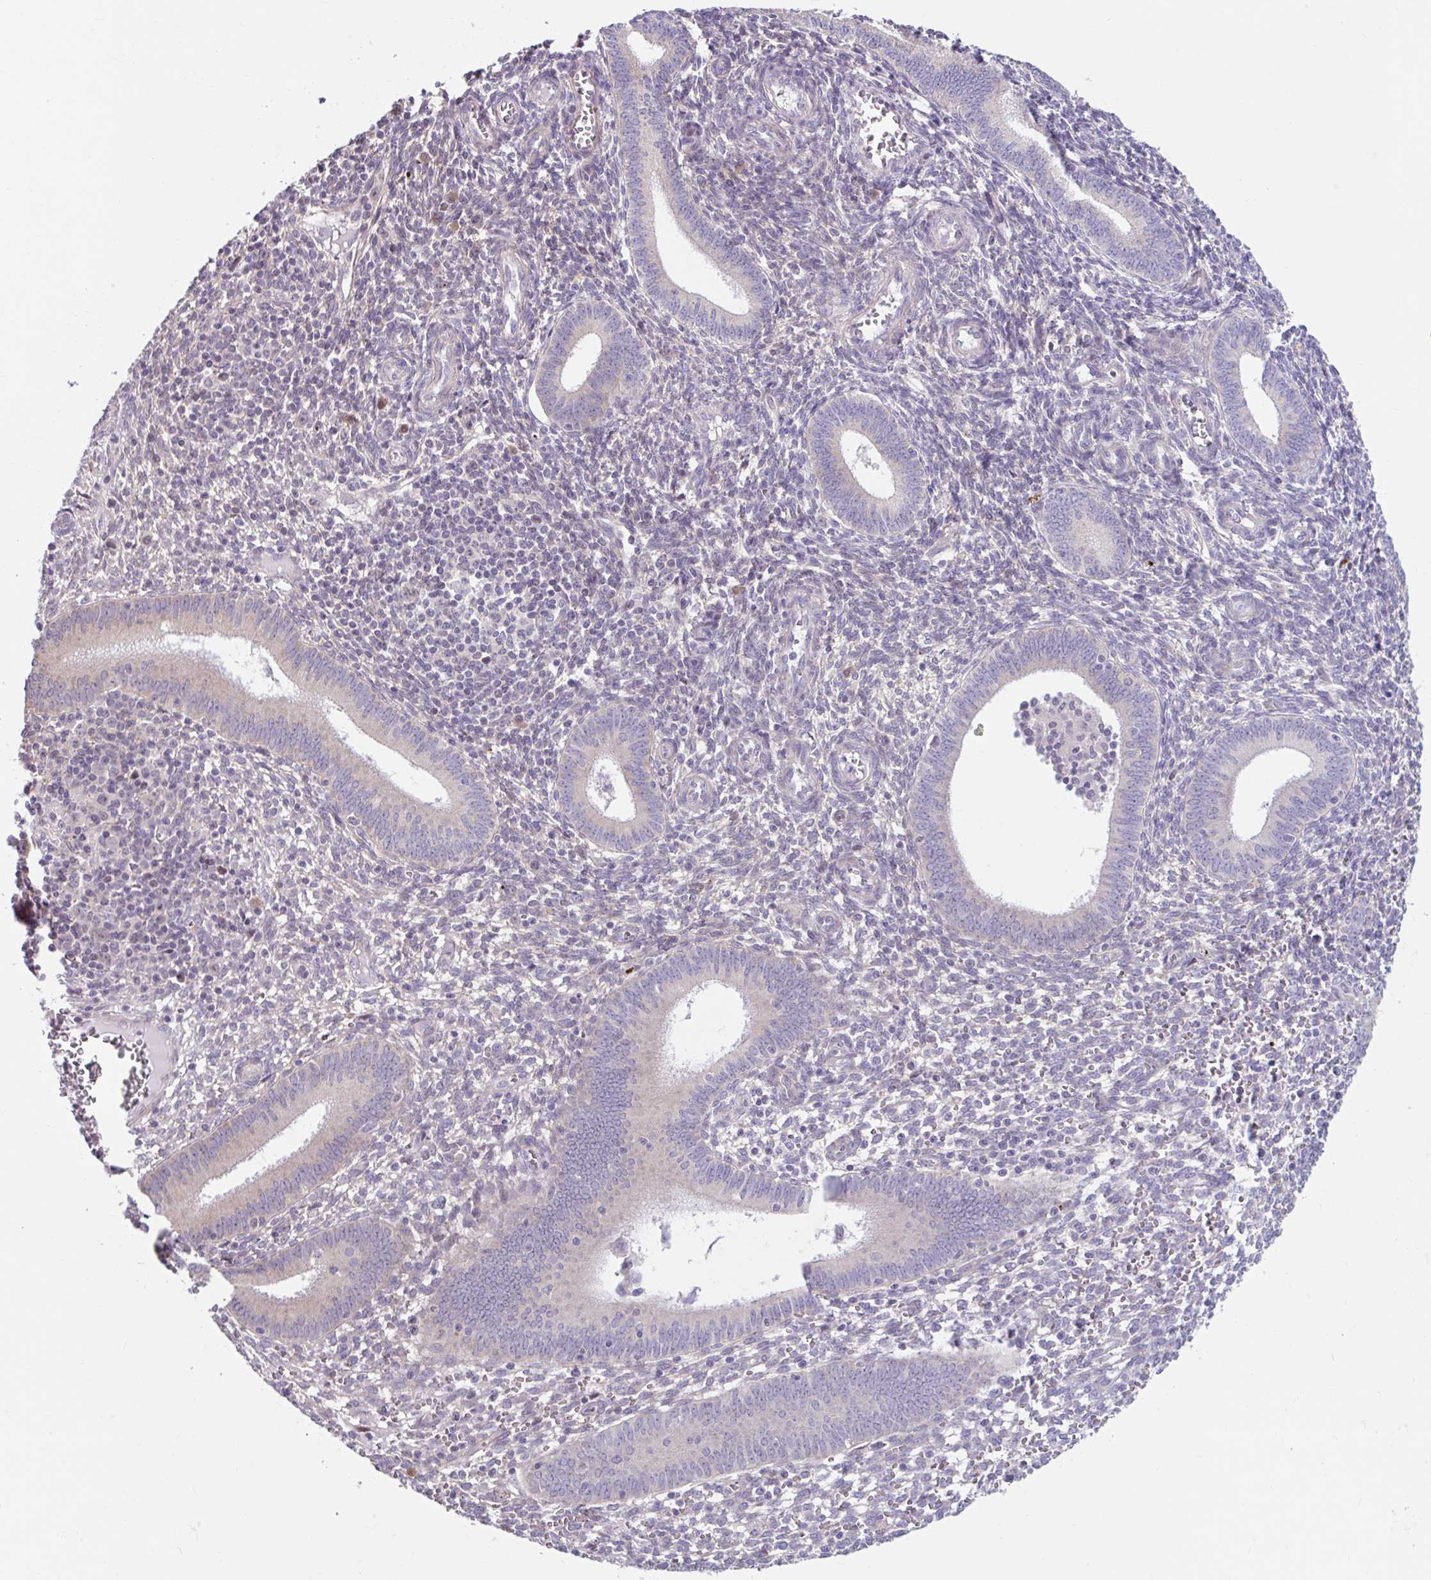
{"staining": {"intensity": "negative", "quantity": "none", "location": "none"}, "tissue": "endometrium", "cell_type": "Cells in endometrial stroma", "image_type": "normal", "snomed": [{"axis": "morphology", "description": "Normal tissue, NOS"}, {"axis": "topography", "description": "Endometrium"}], "caption": "High power microscopy photomicrograph of an immunohistochemistry image of benign endometrium, revealing no significant expression in cells in endometrial stroma.", "gene": "NT5C1B", "patient": {"sex": "female", "age": 41}}